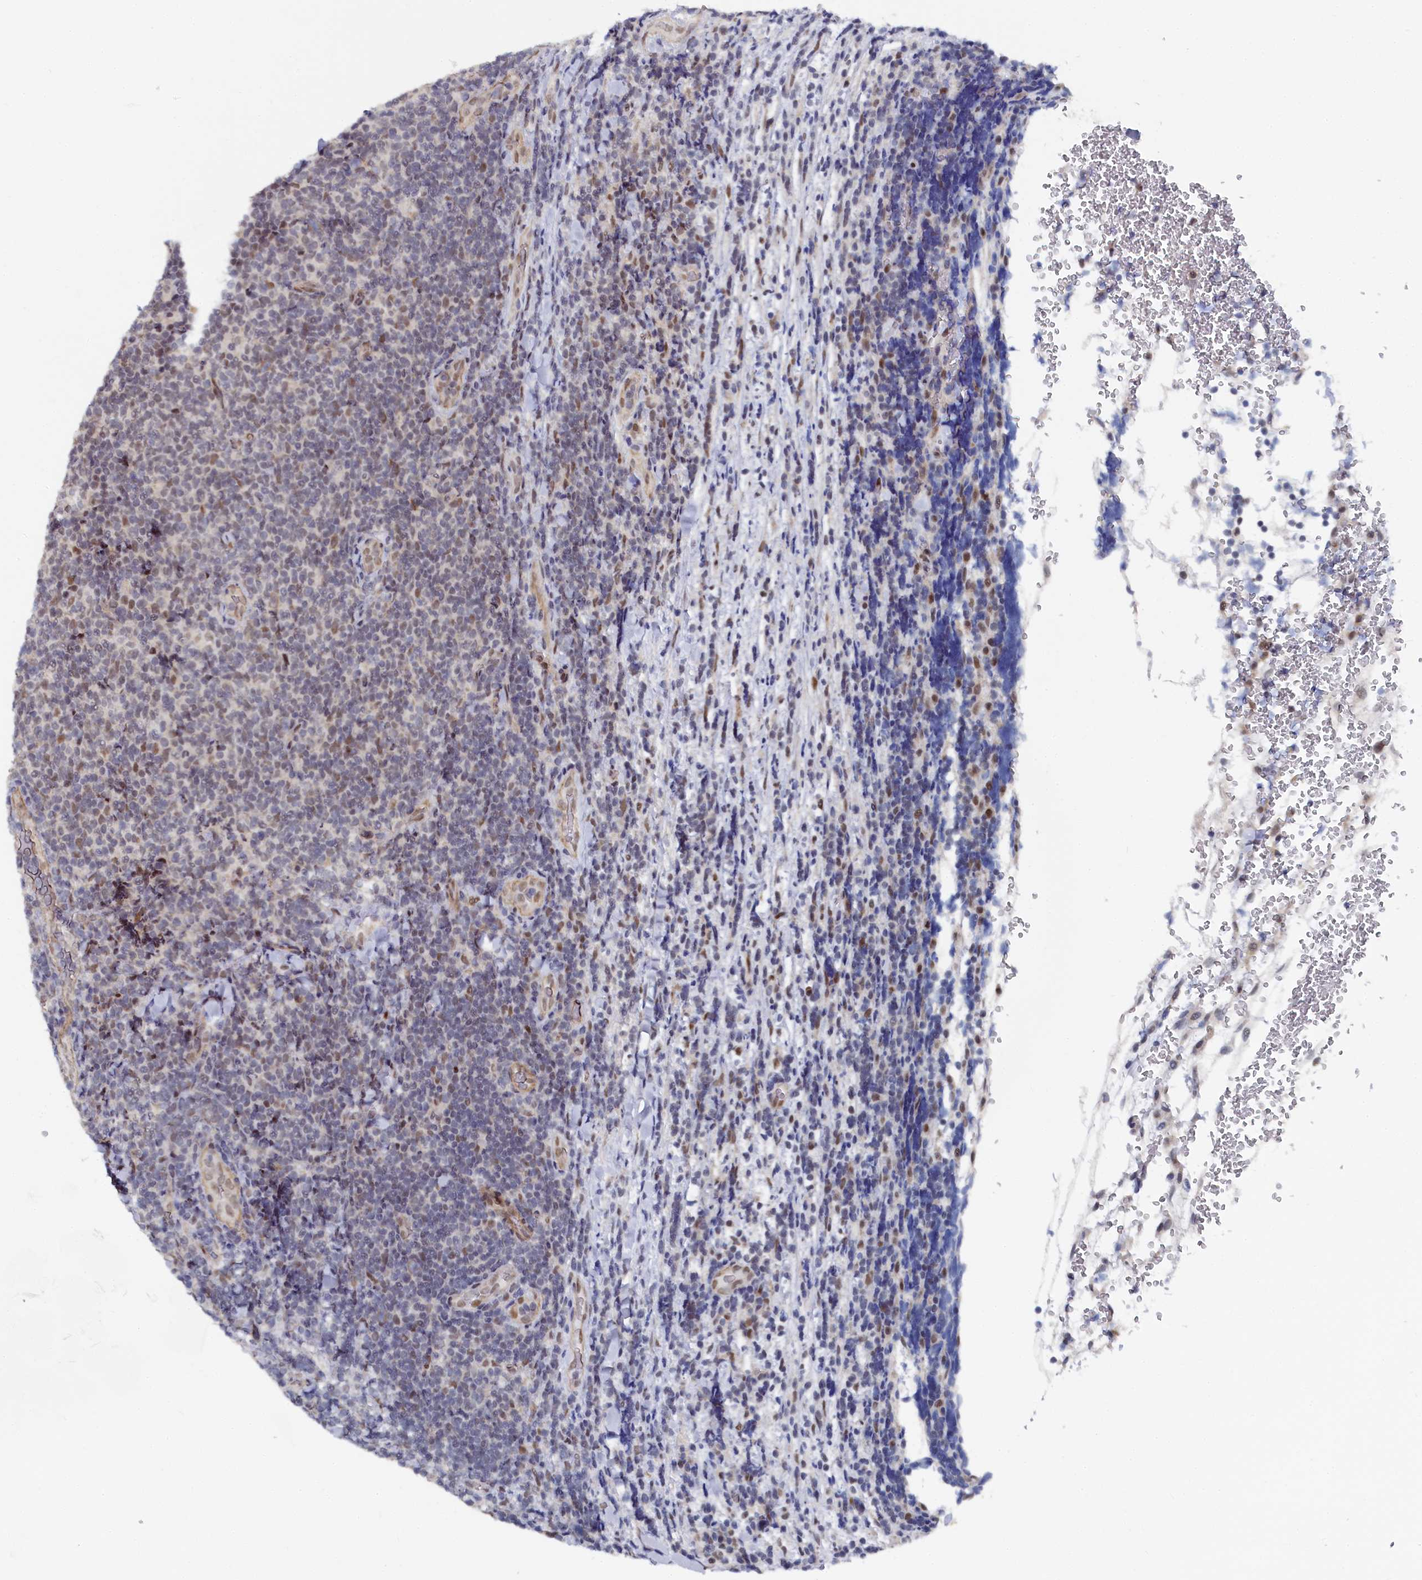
{"staining": {"intensity": "negative", "quantity": "none", "location": "none"}, "tissue": "lymphoma", "cell_type": "Tumor cells", "image_type": "cancer", "snomed": [{"axis": "morphology", "description": "Malignant lymphoma, non-Hodgkin's type, Low grade"}, {"axis": "topography", "description": "Lymph node"}], "caption": "Lymphoma stained for a protein using immunohistochemistry (IHC) displays no staining tumor cells.", "gene": "BUB3", "patient": {"sex": "male", "age": 66}}